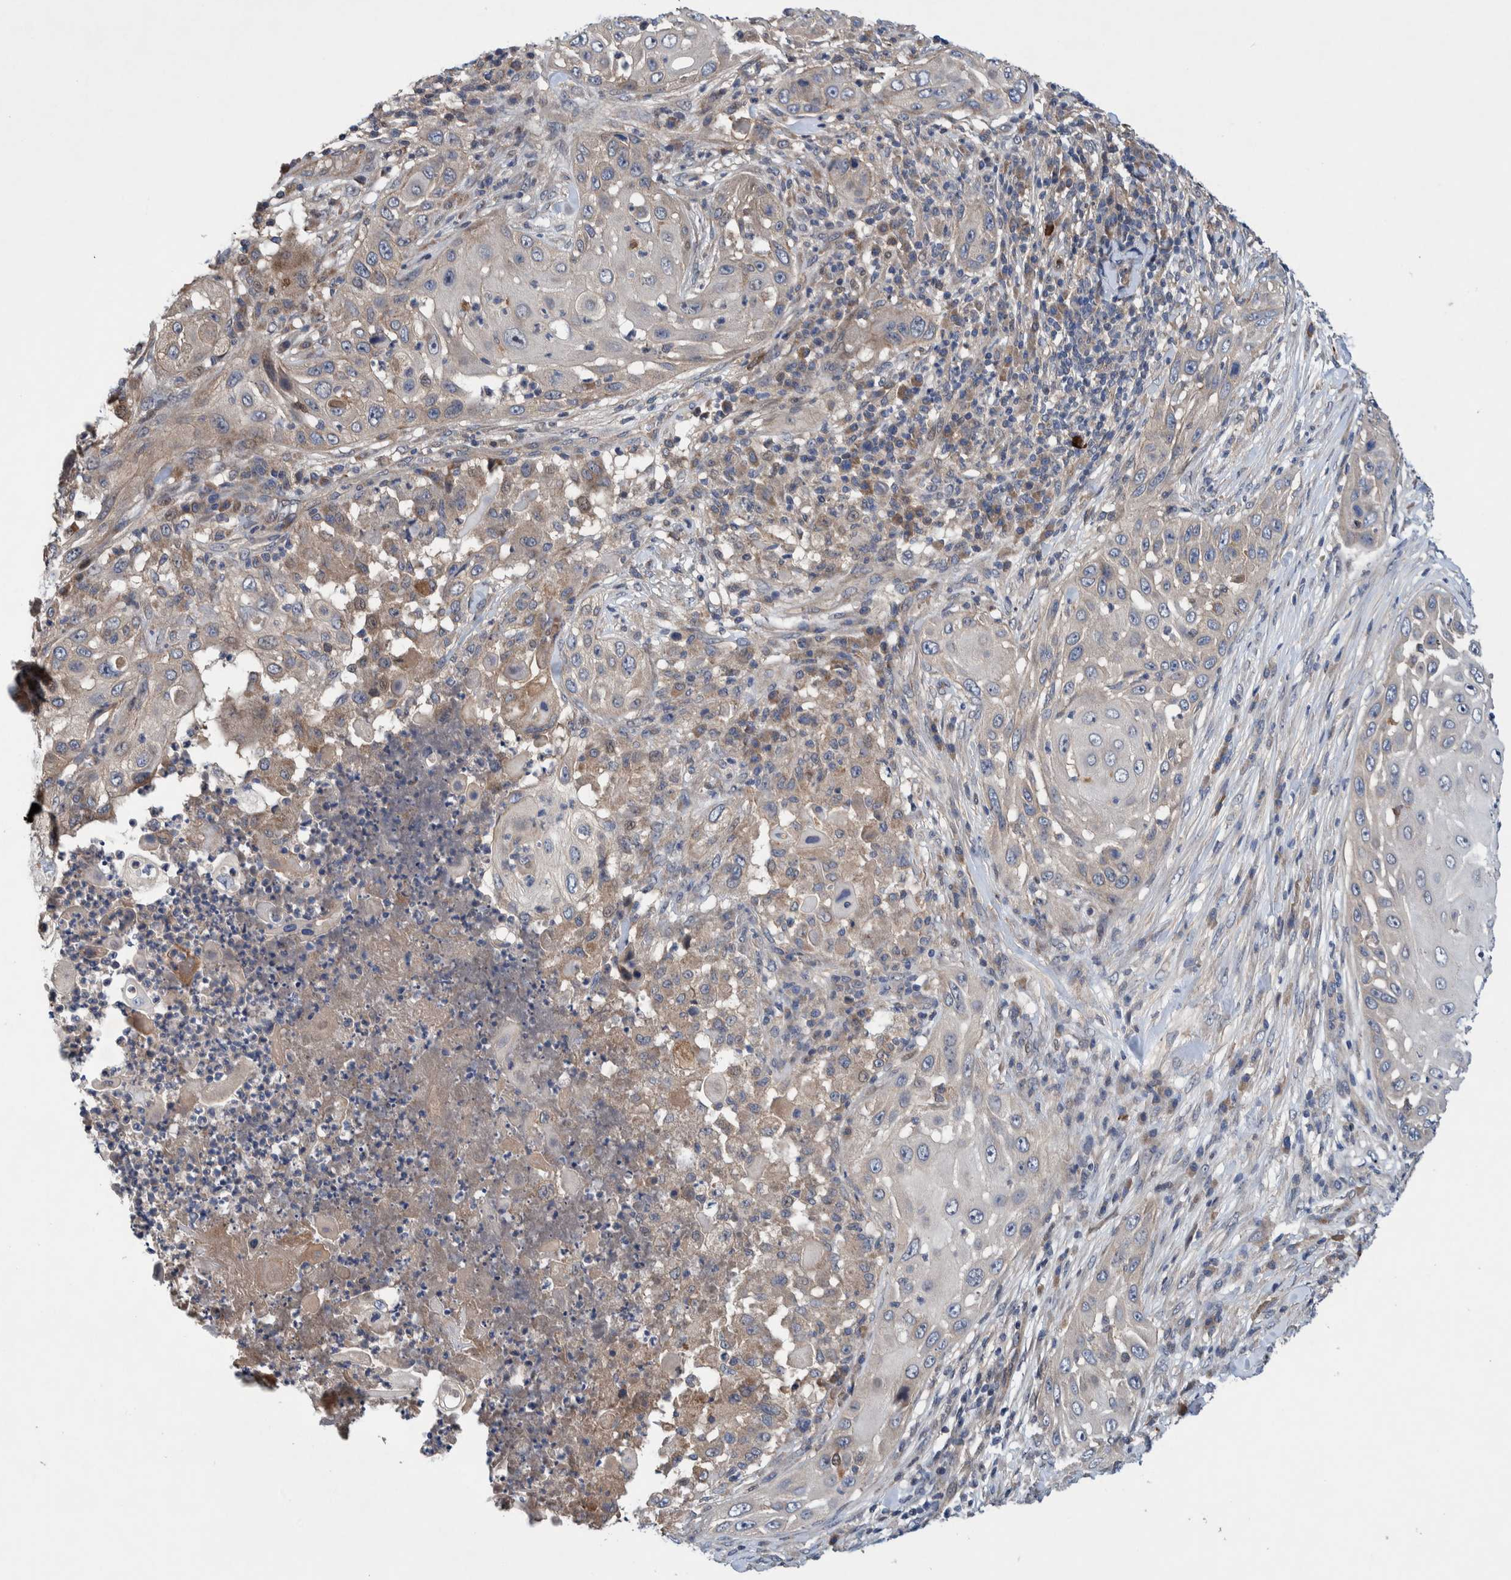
{"staining": {"intensity": "weak", "quantity": "<25%", "location": "cytoplasmic/membranous"}, "tissue": "skin cancer", "cell_type": "Tumor cells", "image_type": "cancer", "snomed": [{"axis": "morphology", "description": "Squamous cell carcinoma, NOS"}, {"axis": "topography", "description": "Skin"}], "caption": "A high-resolution photomicrograph shows immunohistochemistry staining of skin cancer (squamous cell carcinoma), which demonstrates no significant expression in tumor cells.", "gene": "PIK3R6", "patient": {"sex": "female", "age": 44}}